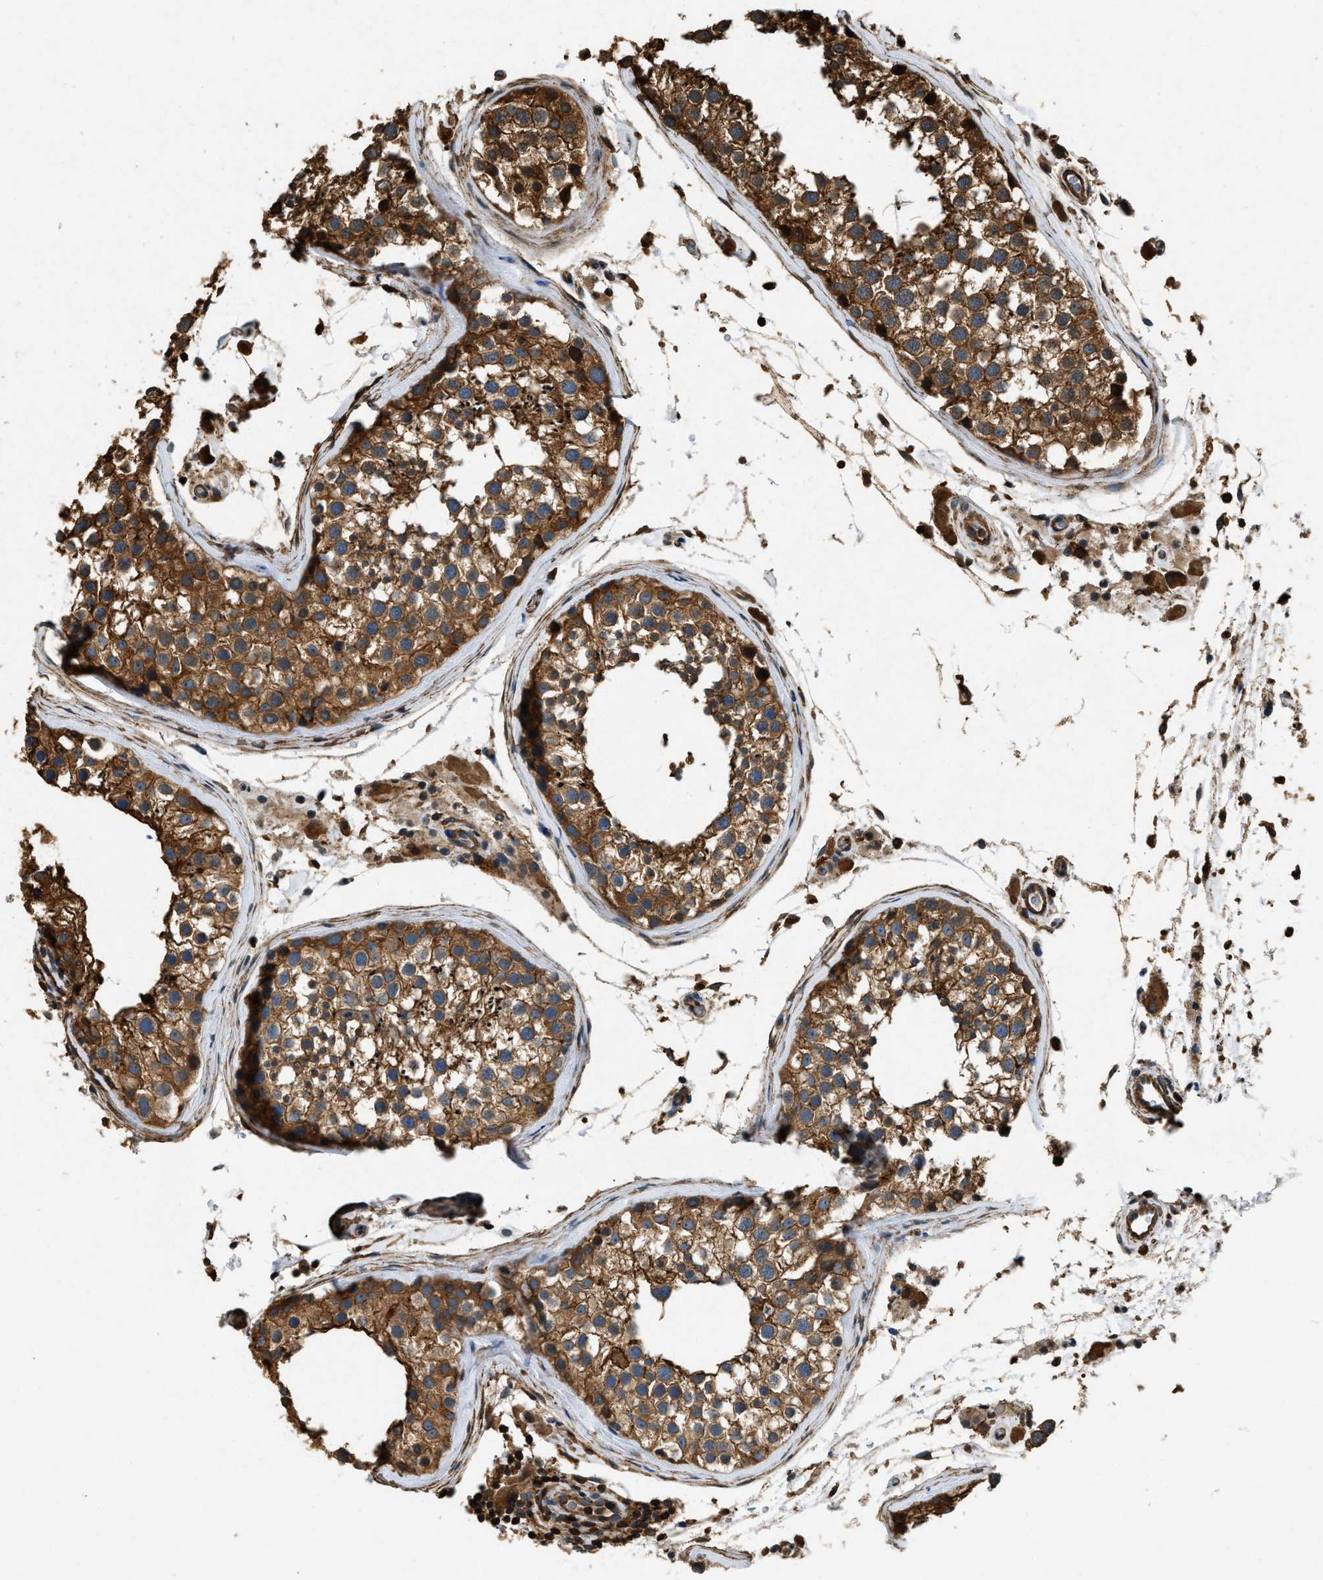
{"staining": {"intensity": "strong", "quantity": ">75%", "location": "cytoplasmic/membranous"}, "tissue": "testis", "cell_type": "Cells in seminiferous ducts", "image_type": "normal", "snomed": [{"axis": "morphology", "description": "Normal tissue, NOS"}, {"axis": "topography", "description": "Testis"}], "caption": "Testis stained for a protein (brown) displays strong cytoplasmic/membranous positive expression in about >75% of cells in seminiferous ducts.", "gene": "YARS1", "patient": {"sex": "male", "age": 46}}